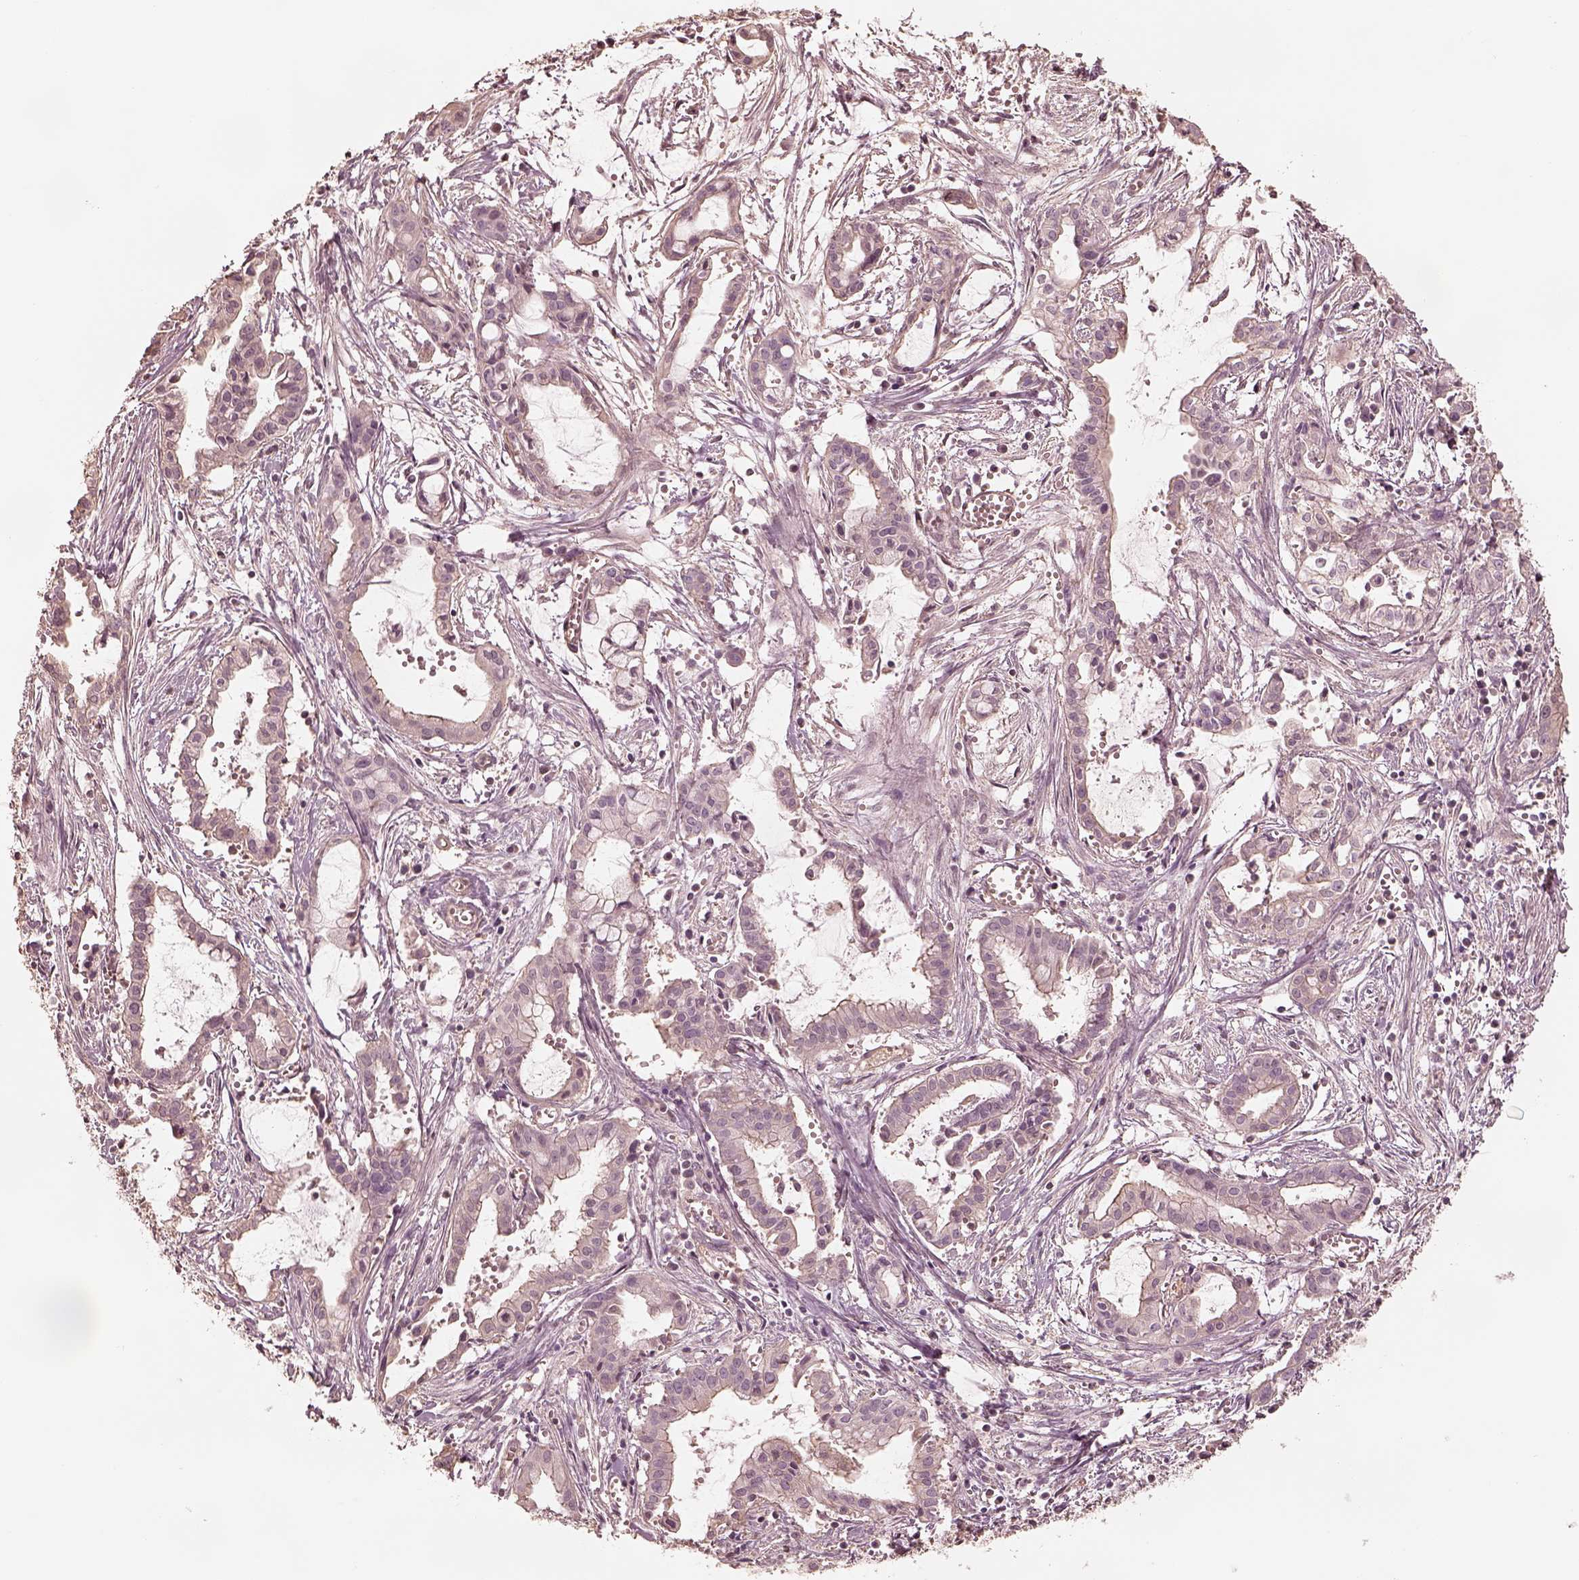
{"staining": {"intensity": "negative", "quantity": "none", "location": "none"}, "tissue": "pancreatic cancer", "cell_type": "Tumor cells", "image_type": "cancer", "snomed": [{"axis": "morphology", "description": "Adenocarcinoma, NOS"}, {"axis": "topography", "description": "Pancreas"}], "caption": "This is an immunohistochemistry image of human adenocarcinoma (pancreatic). There is no expression in tumor cells.", "gene": "KIF5C", "patient": {"sex": "male", "age": 48}}